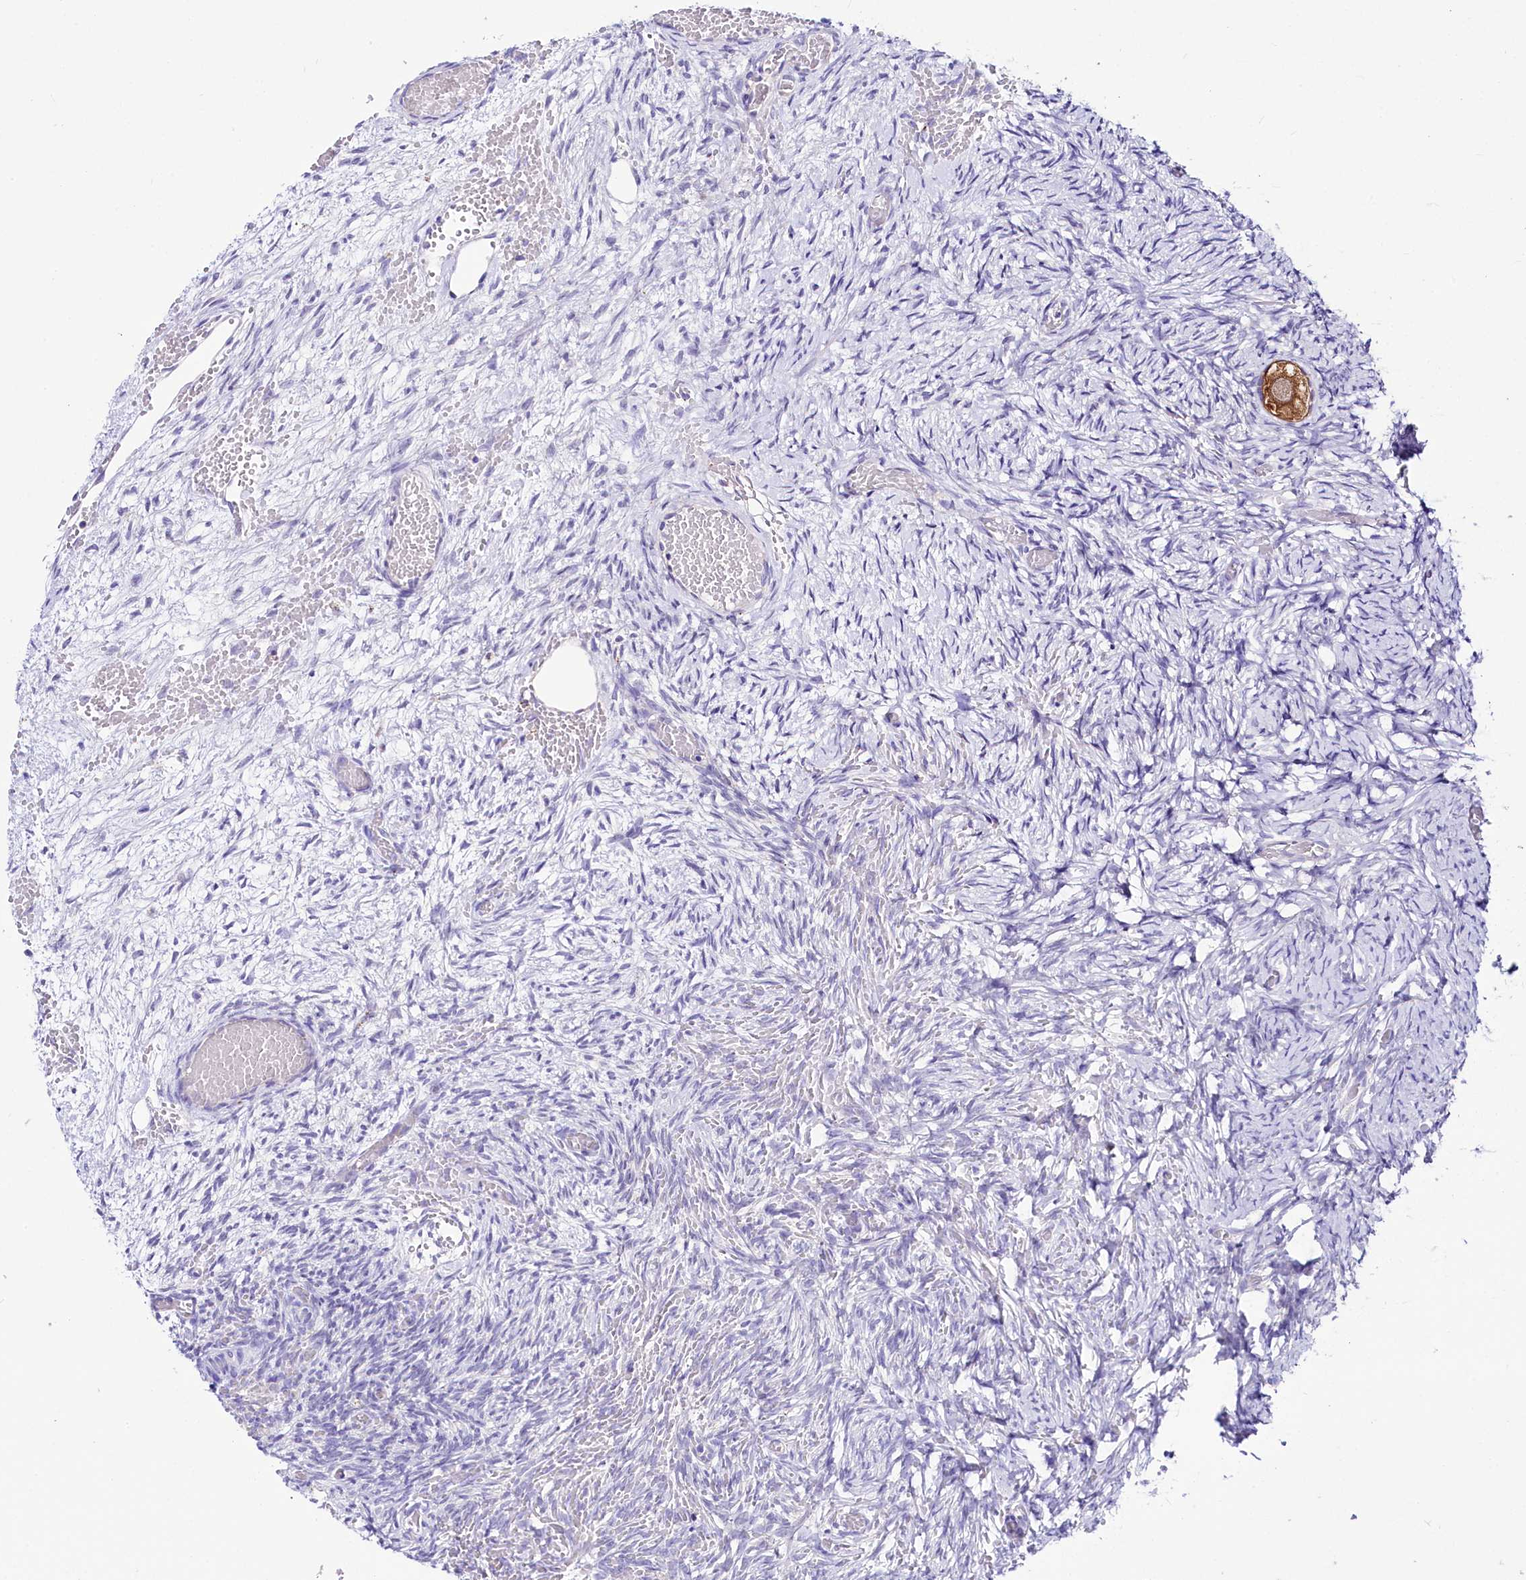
{"staining": {"intensity": "moderate", "quantity": ">75%", "location": "cytoplasmic/membranous"}, "tissue": "ovary", "cell_type": "Follicle cells", "image_type": "normal", "snomed": [{"axis": "morphology", "description": "Adenocarcinoma, NOS"}, {"axis": "topography", "description": "Endometrium"}], "caption": "Protein positivity by immunohistochemistry demonstrates moderate cytoplasmic/membranous positivity in approximately >75% of follicle cells in unremarkable ovary.", "gene": "ABHD5", "patient": {"sex": "female", "age": 32}}